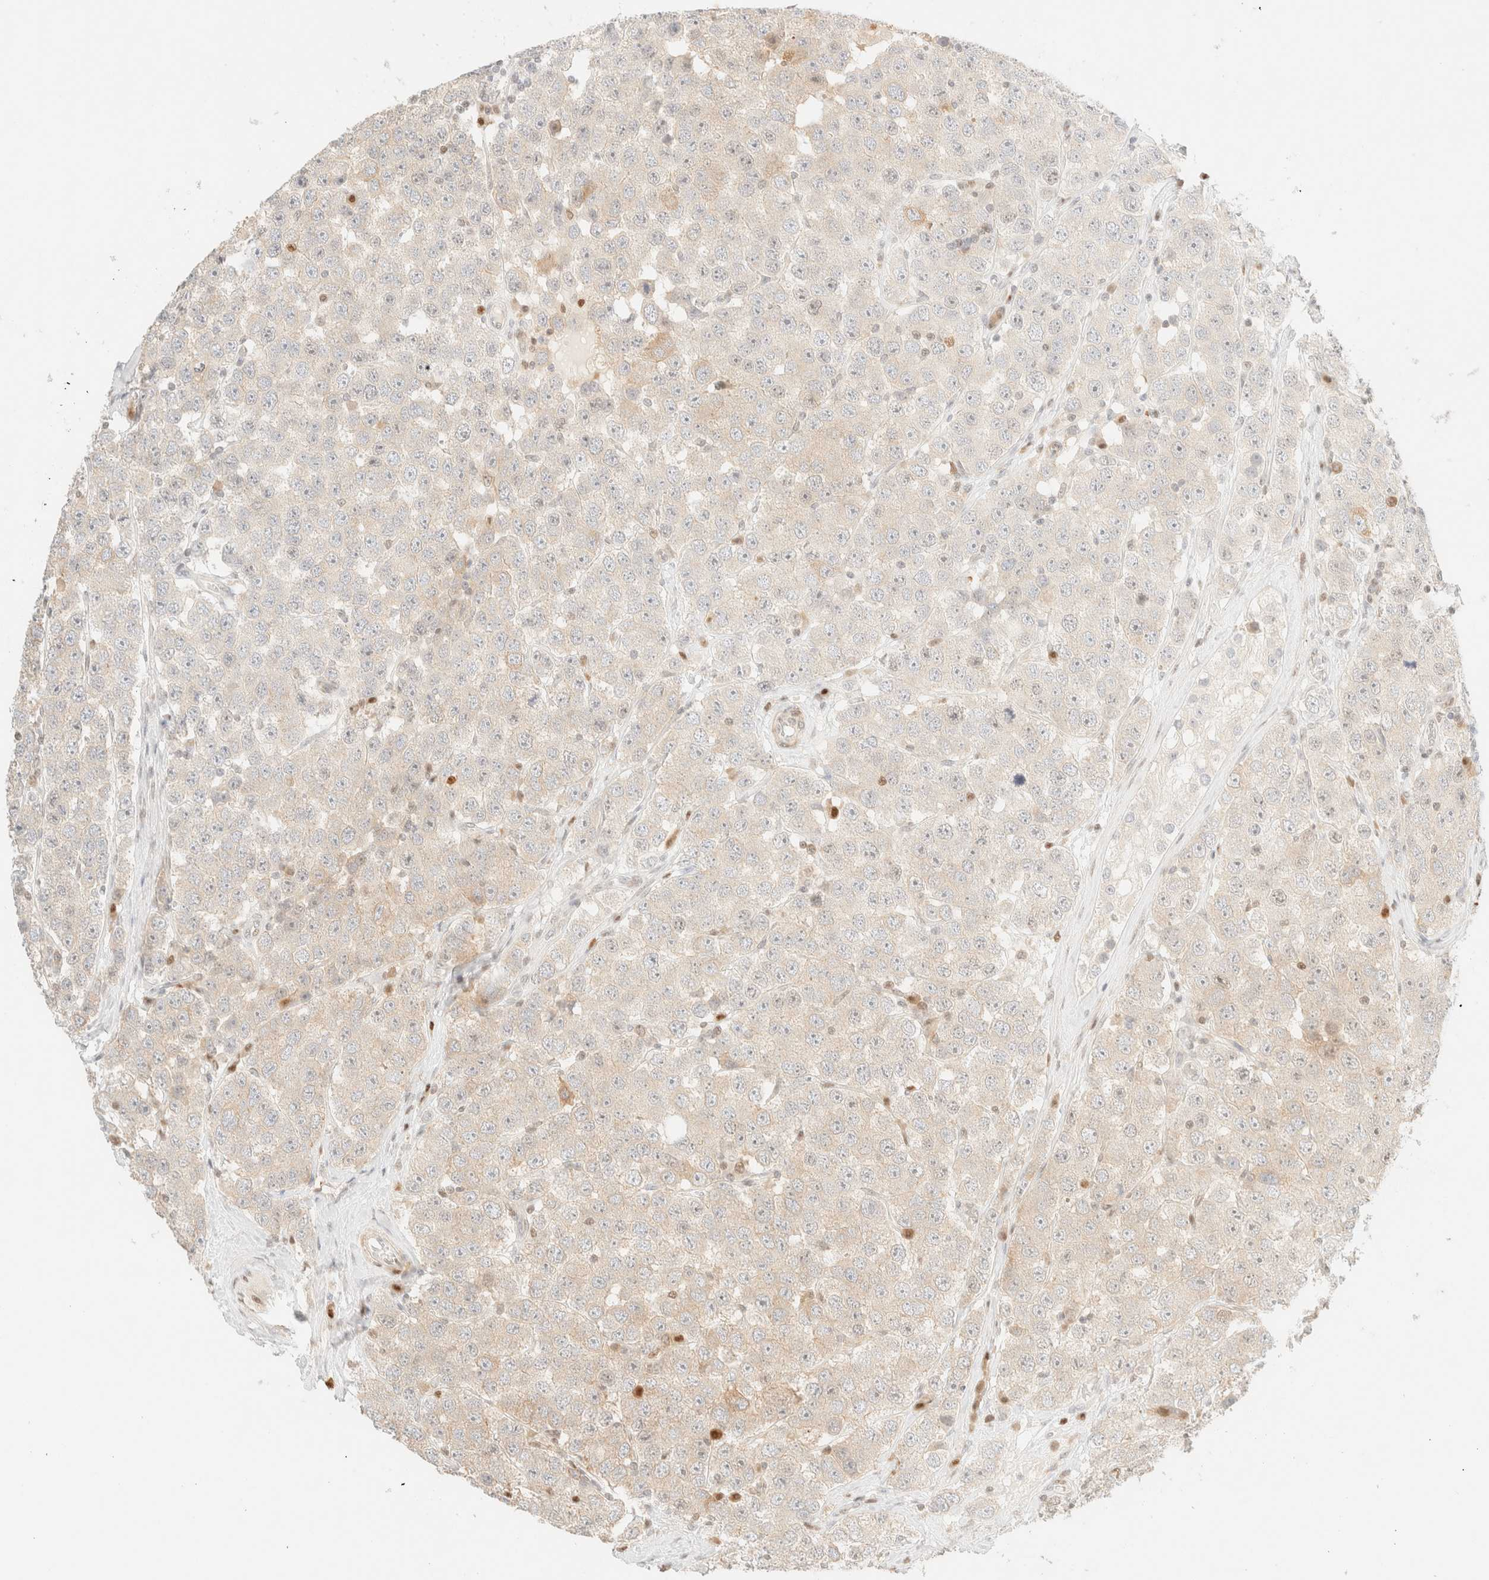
{"staining": {"intensity": "negative", "quantity": "none", "location": "none"}, "tissue": "testis cancer", "cell_type": "Tumor cells", "image_type": "cancer", "snomed": [{"axis": "morphology", "description": "Seminoma, NOS"}, {"axis": "morphology", "description": "Carcinoma, Embryonal, NOS"}, {"axis": "topography", "description": "Testis"}], "caption": "Tumor cells are negative for protein expression in human testis seminoma.", "gene": "TSR1", "patient": {"sex": "male", "age": 28}}